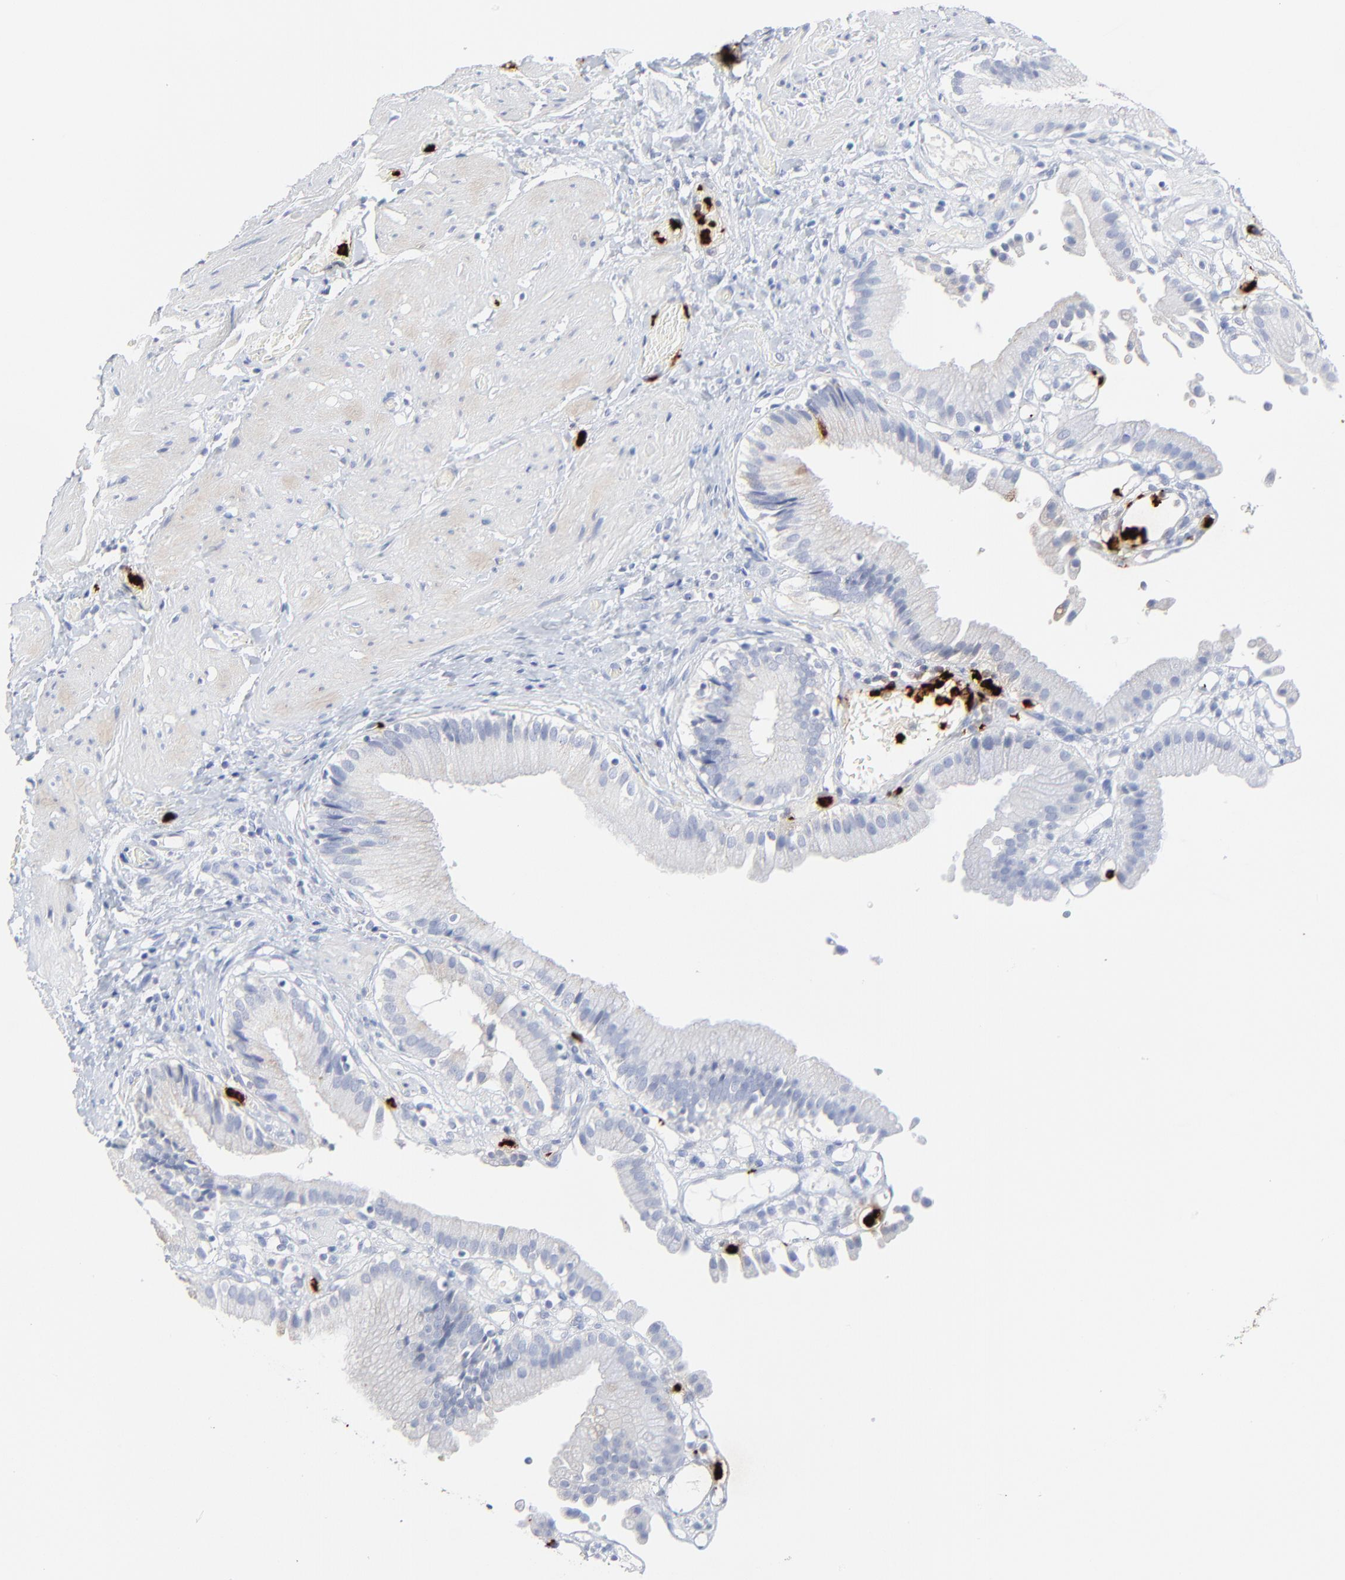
{"staining": {"intensity": "negative", "quantity": "none", "location": "none"}, "tissue": "gallbladder", "cell_type": "Glandular cells", "image_type": "normal", "snomed": [{"axis": "morphology", "description": "Normal tissue, NOS"}, {"axis": "topography", "description": "Gallbladder"}], "caption": "Immunohistochemistry (IHC) image of unremarkable gallbladder: human gallbladder stained with DAB (3,3'-diaminobenzidine) shows no significant protein positivity in glandular cells.", "gene": "LCN2", "patient": {"sex": "male", "age": 65}}